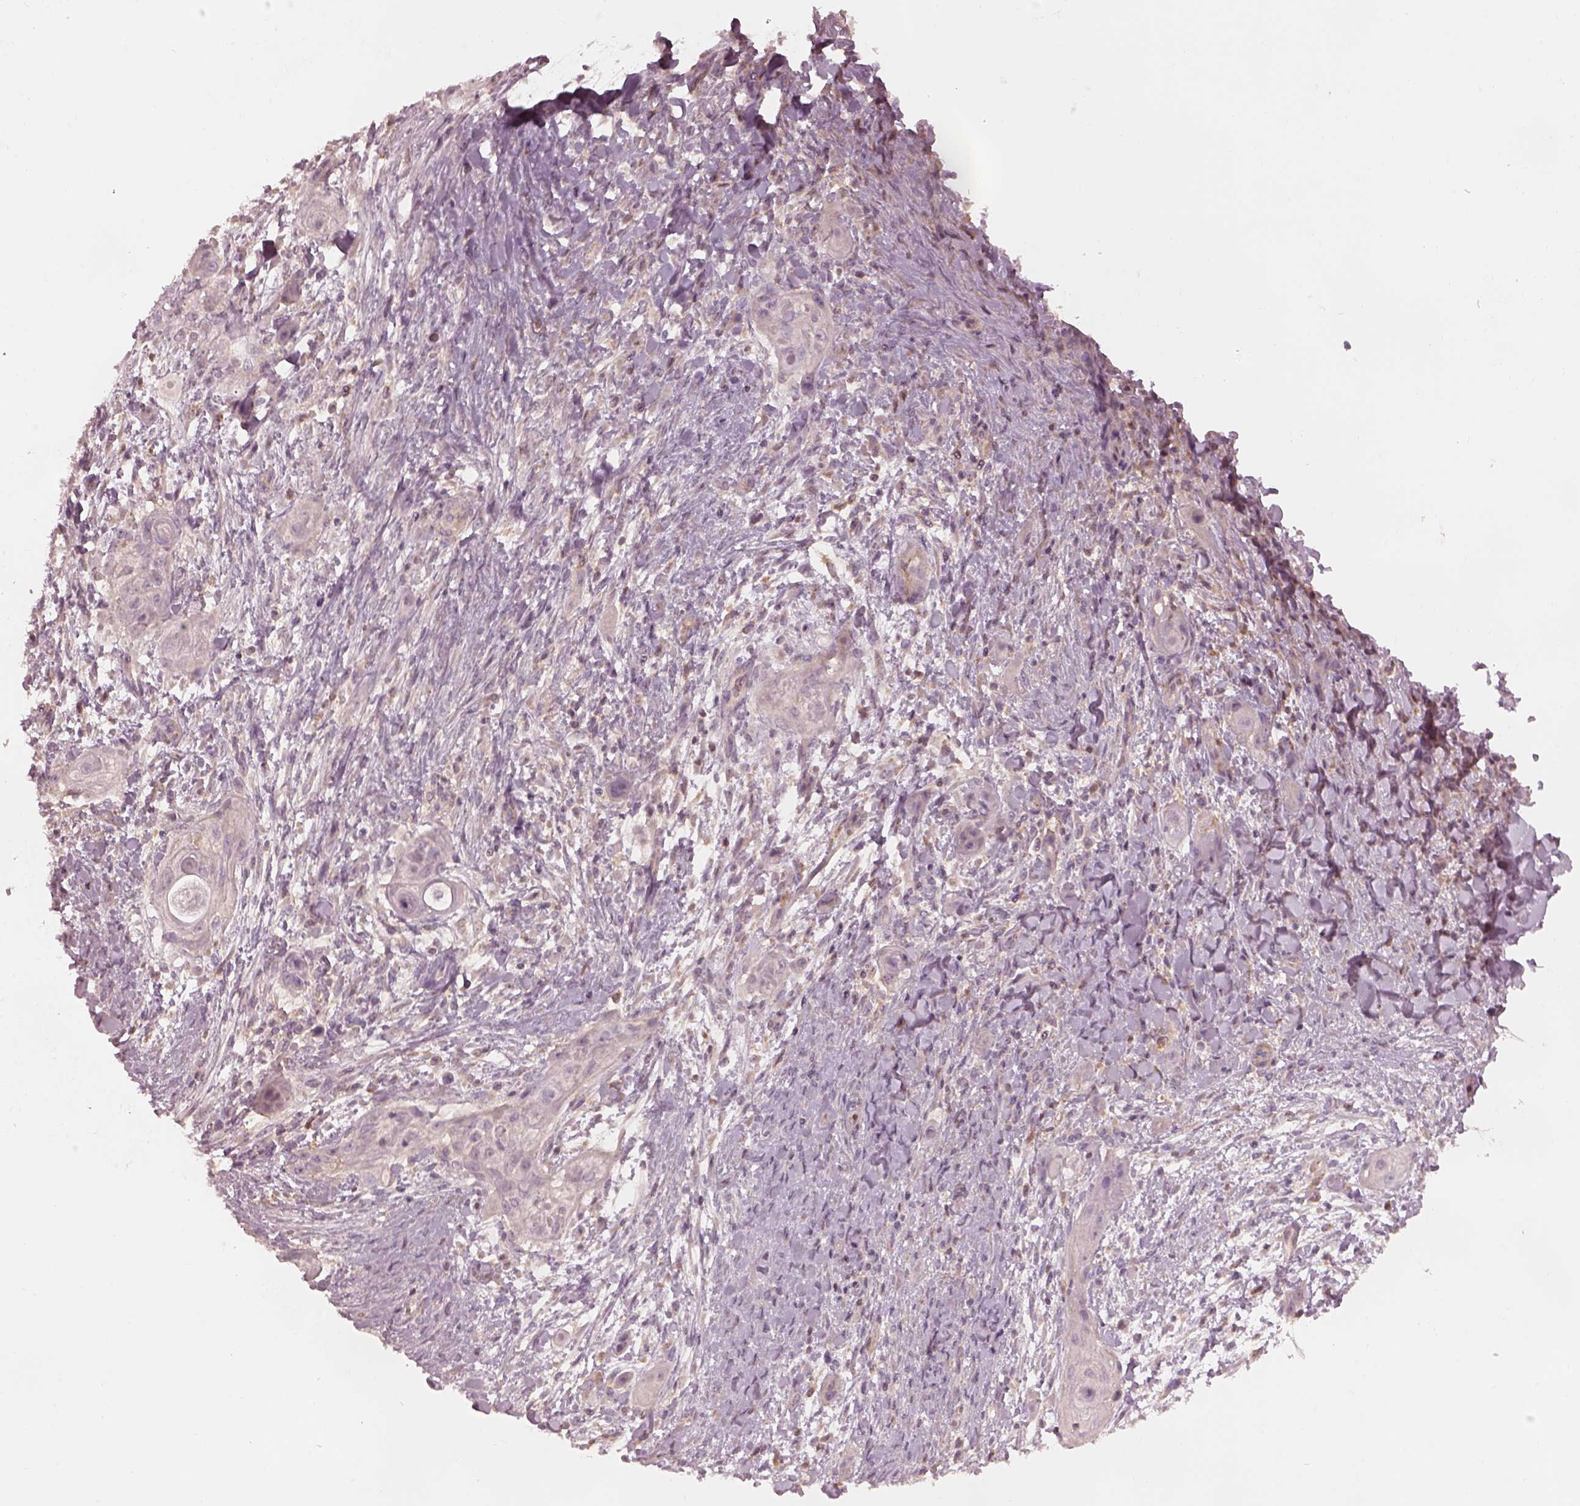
{"staining": {"intensity": "negative", "quantity": "none", "location": "none"}, "tissue": "skin cancer", "cell_type": "Tumor cells", "image_type": "cancer", "snomed": [{"axis": "morphology", "description": "Squamous cell carcinoma, NOS"}, {"axis": "topography", "description": "Skin"}], "caption": "IHC micrograph of neoplastic tissue: human squamous cell carcinoma (skin) stained with DAB (3,3'-diaminobenzidine) shows no significant protein staining in tumor cells.", "gene": "PRKACG", "patient": {"sex": "male", "age": 62}}